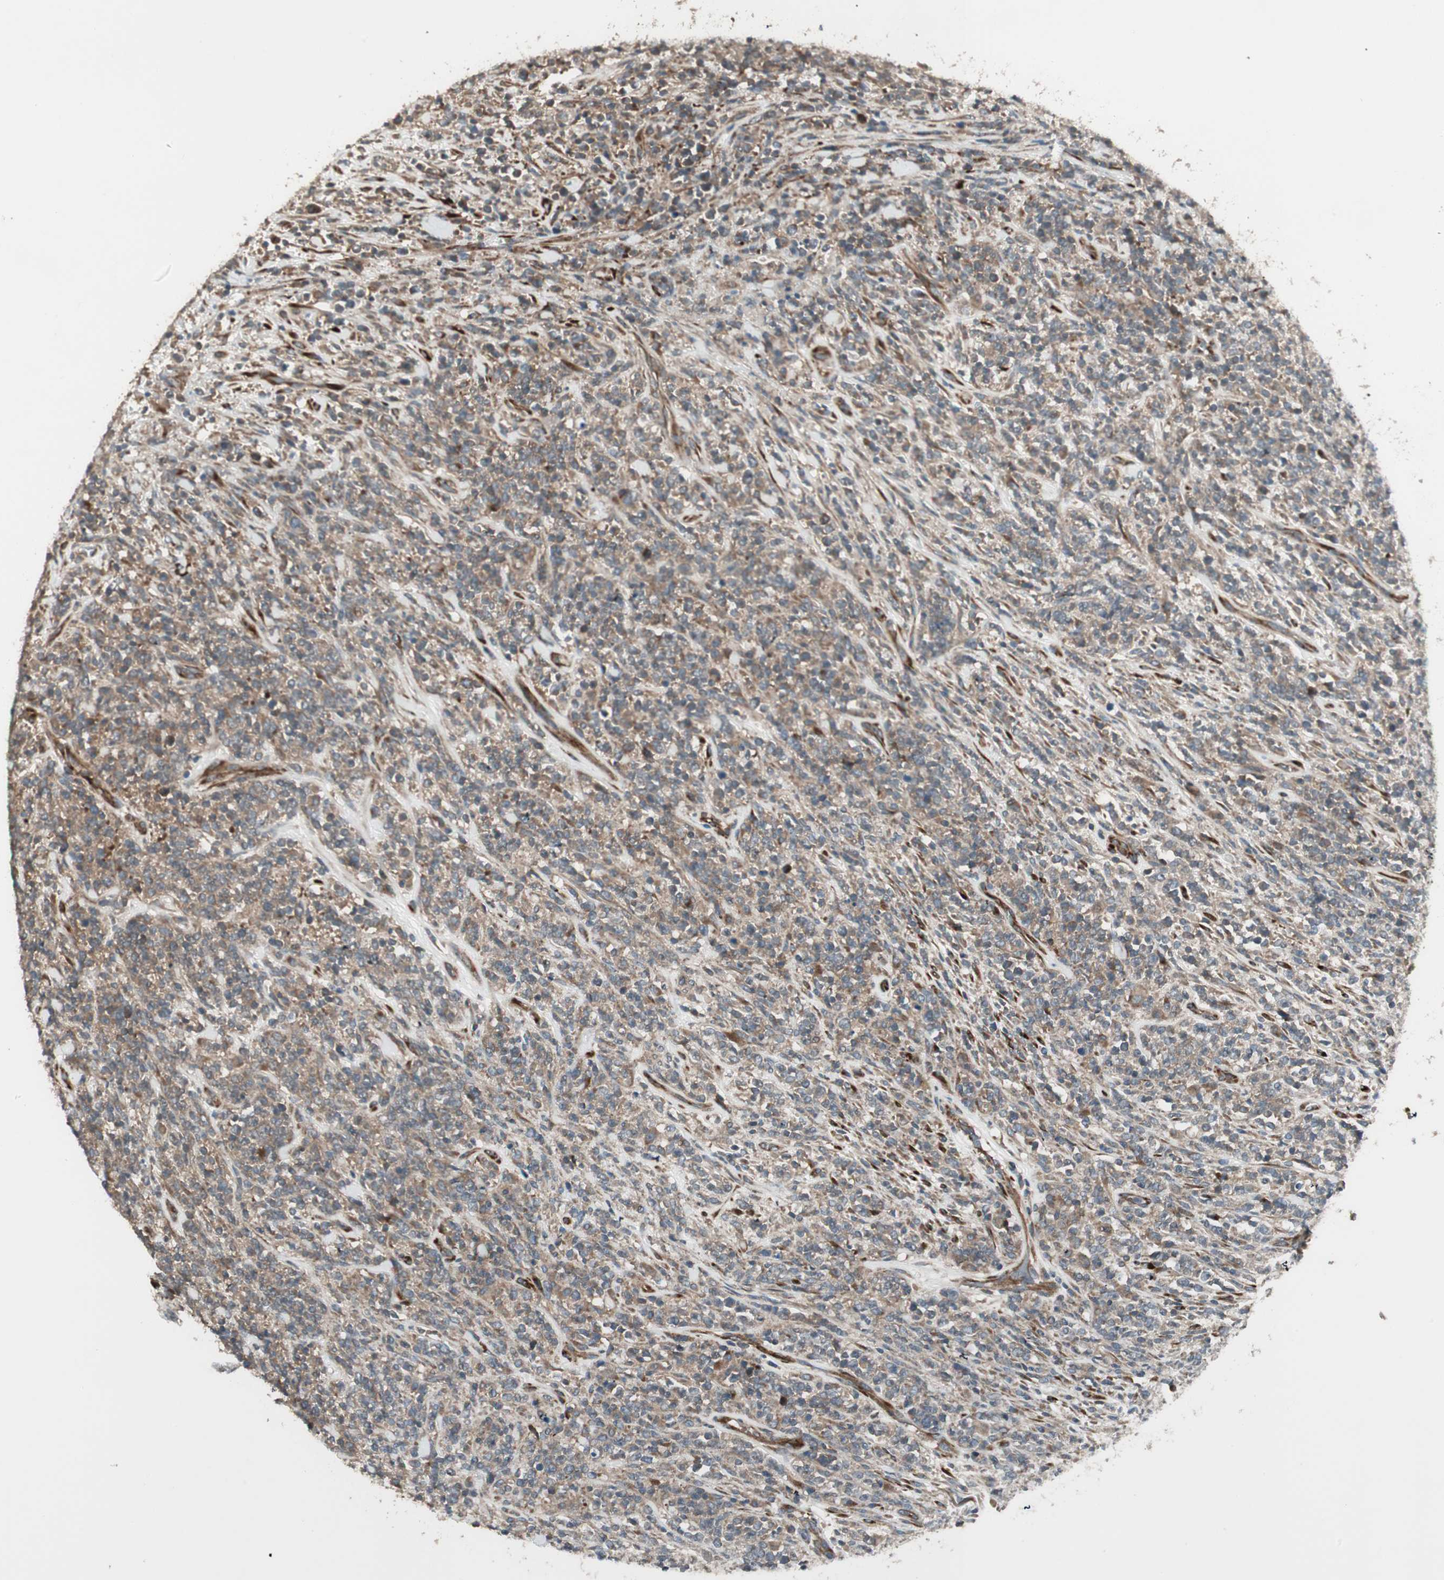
{"staining": {"intensity": "weak", "quantity": ">75%", "location": "cytoplasmic/membranous"}, "tissue": "lymphoma", "cell_type": "Tumor cells", "image_type": "cancer", "snomed": [{"axis": "morphology", "description": "Malignant lymphoma, non-Hodgkin's type, High grade"}, {"axis": "topography", "description": "Soft tissue"}], "caption": "A micrograph showing weak cytoplasmic/membranous positivity in about >75% of tumor cells in high-grade malignant lymphoma, non-Hodgkin's type, as visualized by brown immunohistochemical staining.", "gene": "PPP2R5E", "patient": {"sex": "male", "age": 18}}